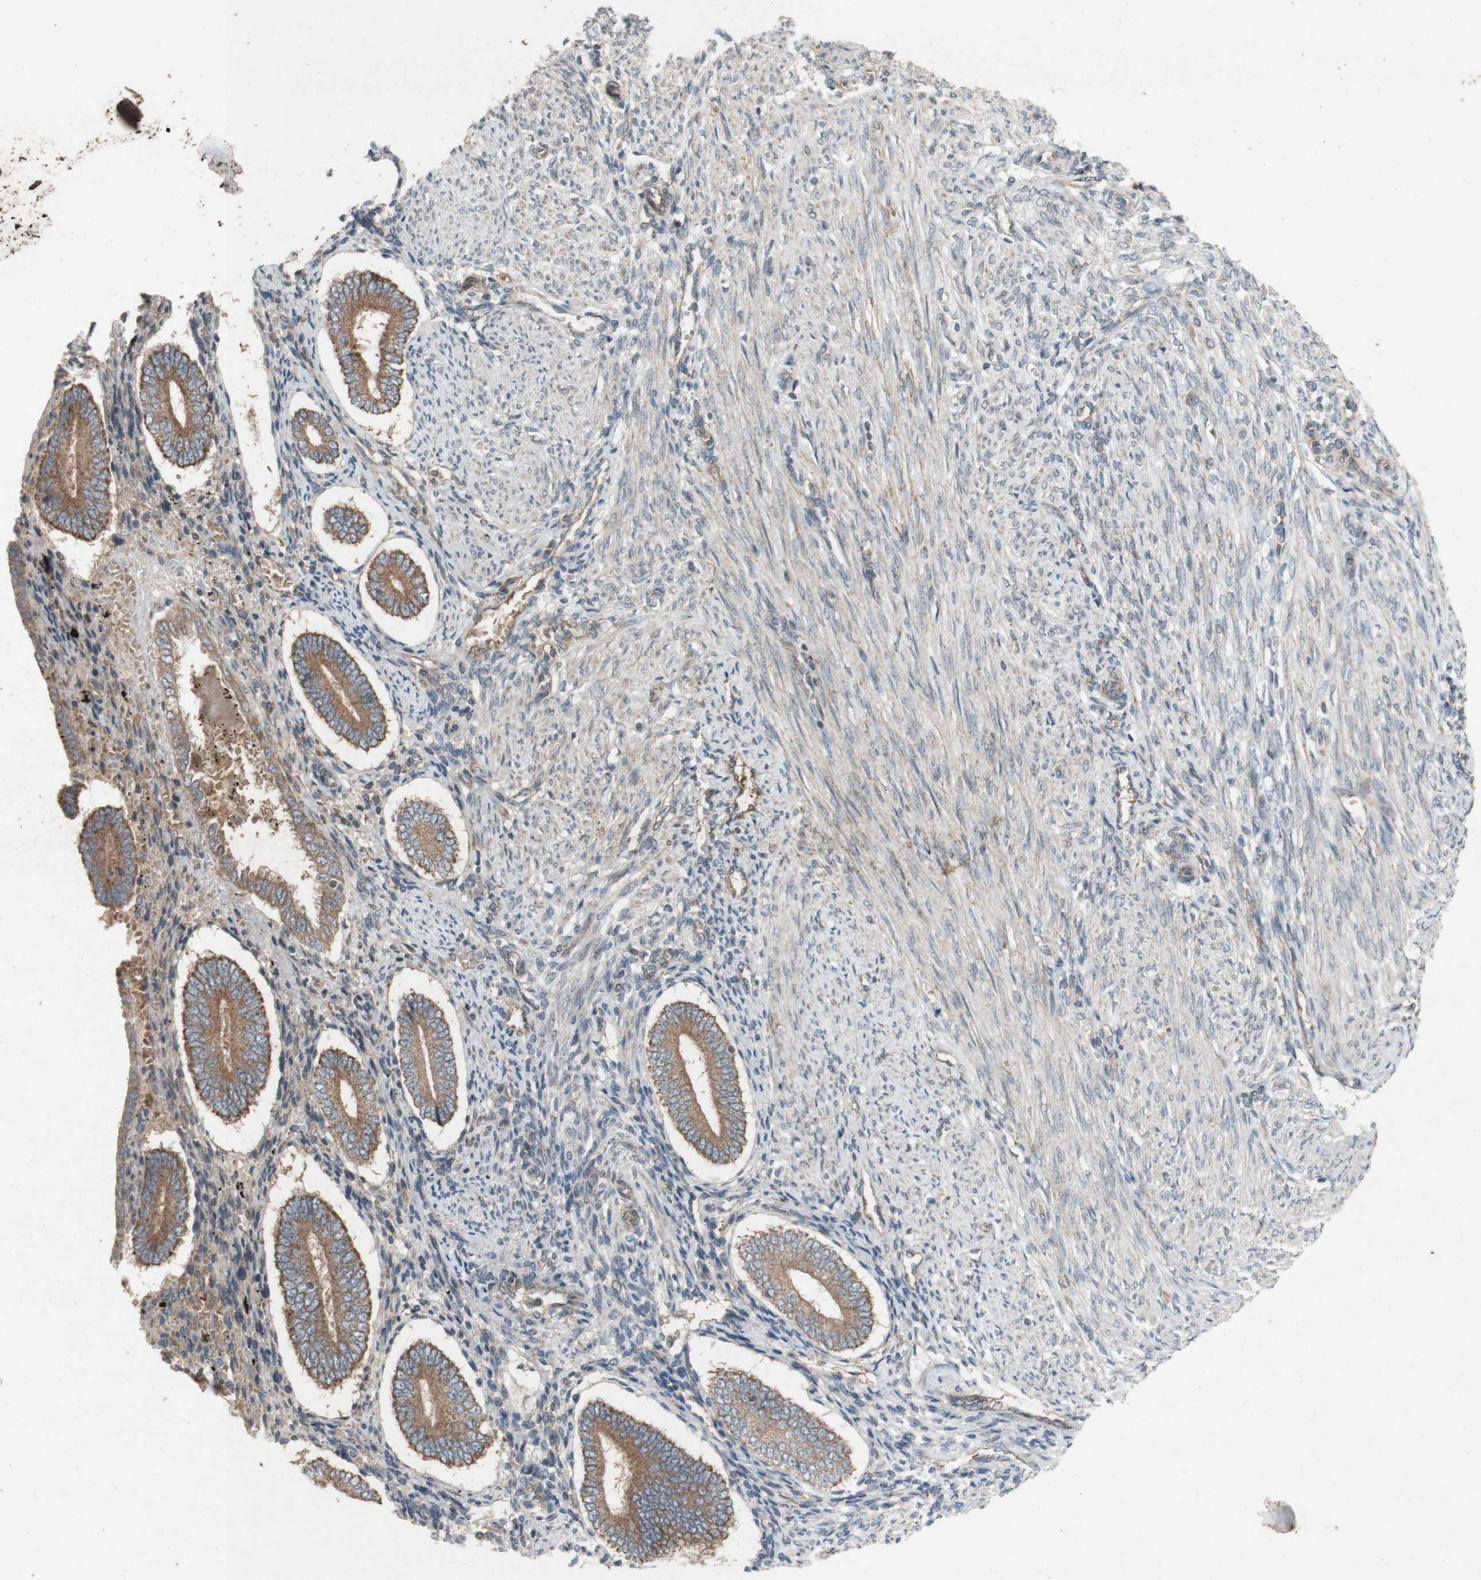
{"staining": {"intensity": "moderate", "quantity": ">75%", "location": "cytoplasmic/membranous"}, "tissue": "endometrium", "cell_type": "Cells in endometrial stroma", "image_type": "normal", "snomed": [{"axis": "morphology", "description": "Normal tissue, NOS"}, {"axis": "topography", "description": "Endometrium"}], "caption": "IHC staining of normal endometrium, which reveals medium levels of moderate cytoplasmic/membranous expression in about >75% of cells in endometrial stroma indicating moderate cytoplasmic/membranous protein expression. The staining was performed using DAB (3,3'-diaminobenzidine) (brown) for protein detection and nuclei were counterstained in hematoxylin (blue).", "gene": "TST", "patient": {"sex": "female", "age": 42}}